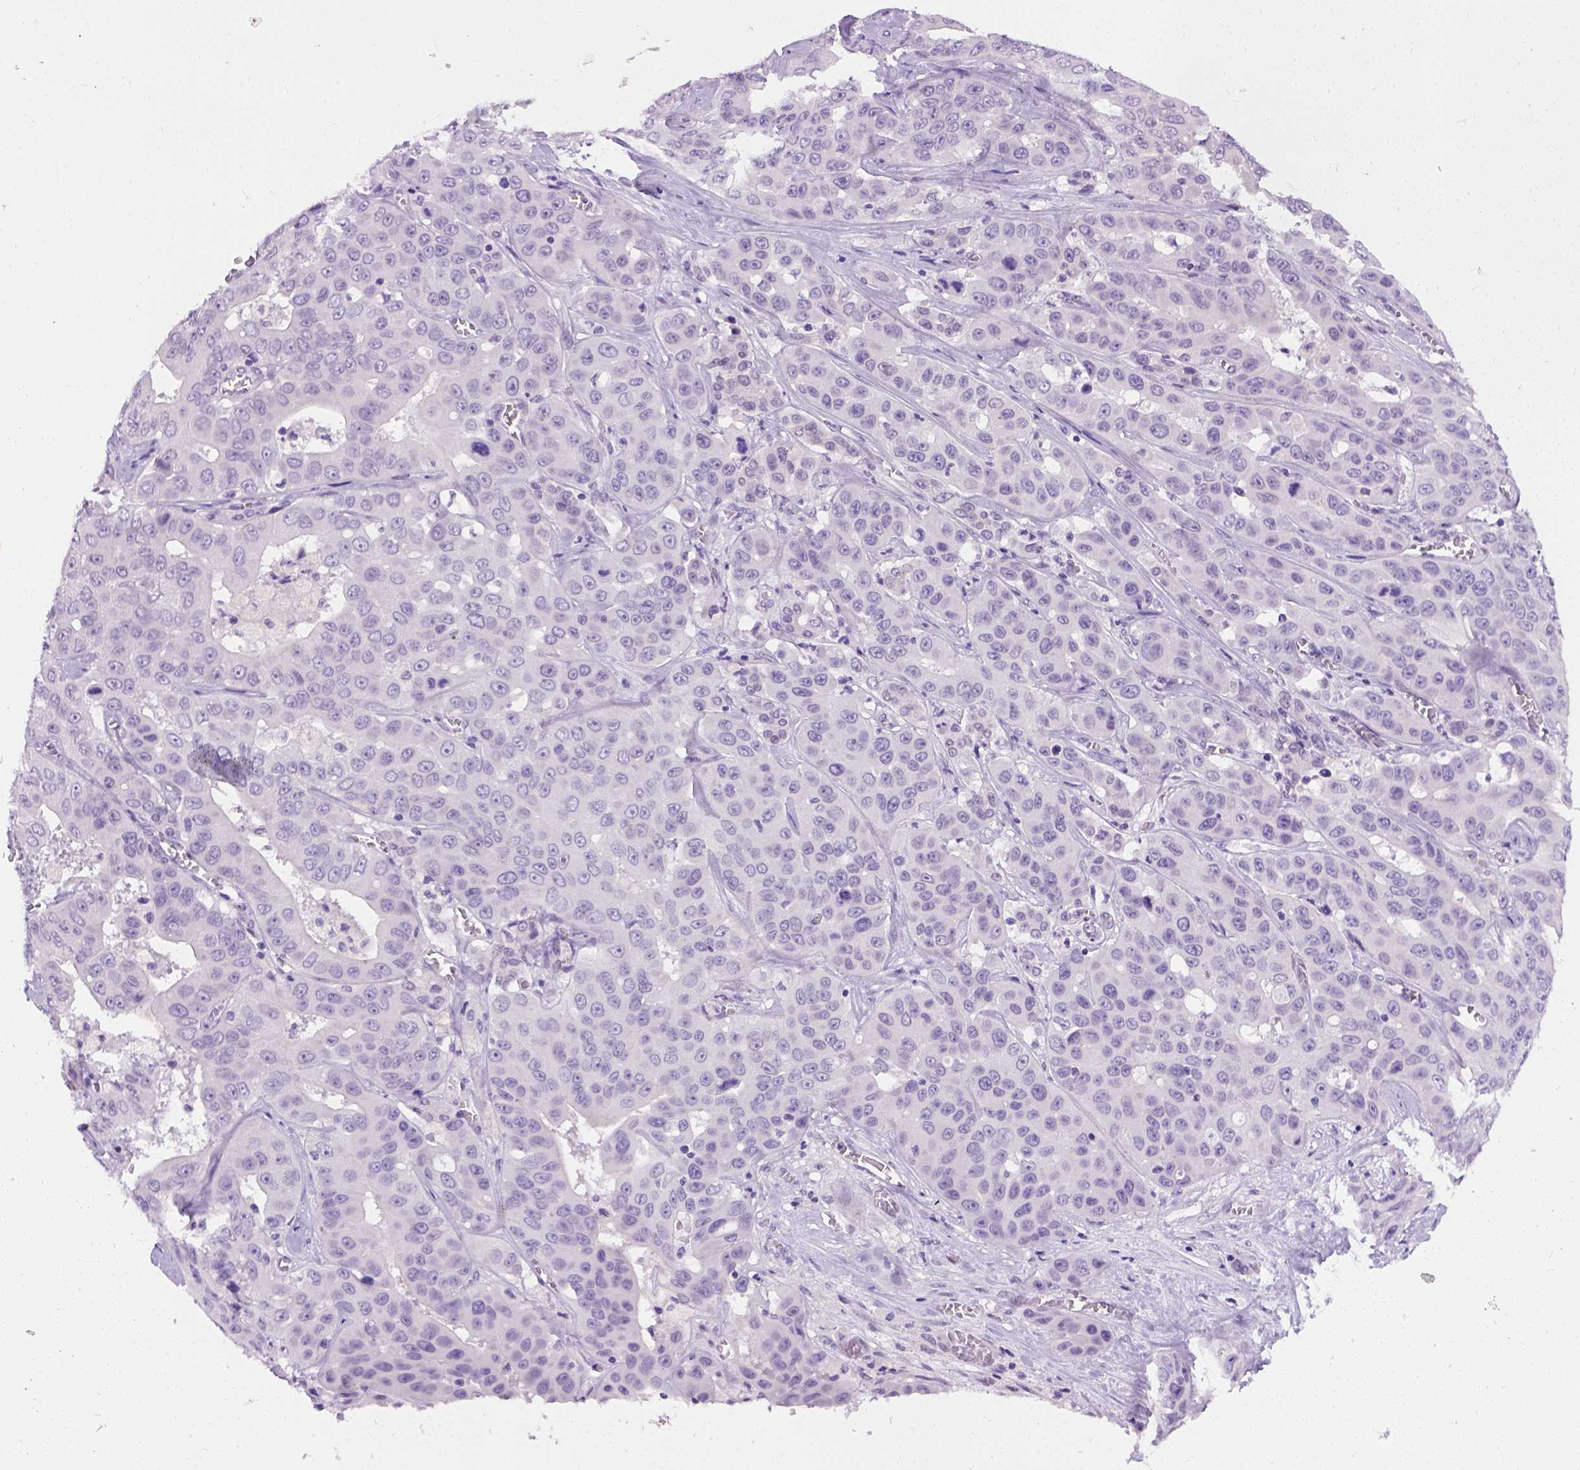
{"staining": {"intensity": "negative", "quantity": "none", "location": "none"}, "tissue": "liver cancer", "cell_type": "Tumor cells", "image_type": "cancer", "snomed": [{"axis": "morphology", "description": "Cholangiocarcinoma"}, {"axis": "topography", "description": "Liver"}], "caption": "A high-resolution micrograph shows immunohistochemistry staining of liver cancer (cholangiocarcinoma), which reveals no significant positivity in tumor cells. (DAB IHC, high magnification).", "gene": "FAM184B", "patient": {"sex": "female", "age": 52}}